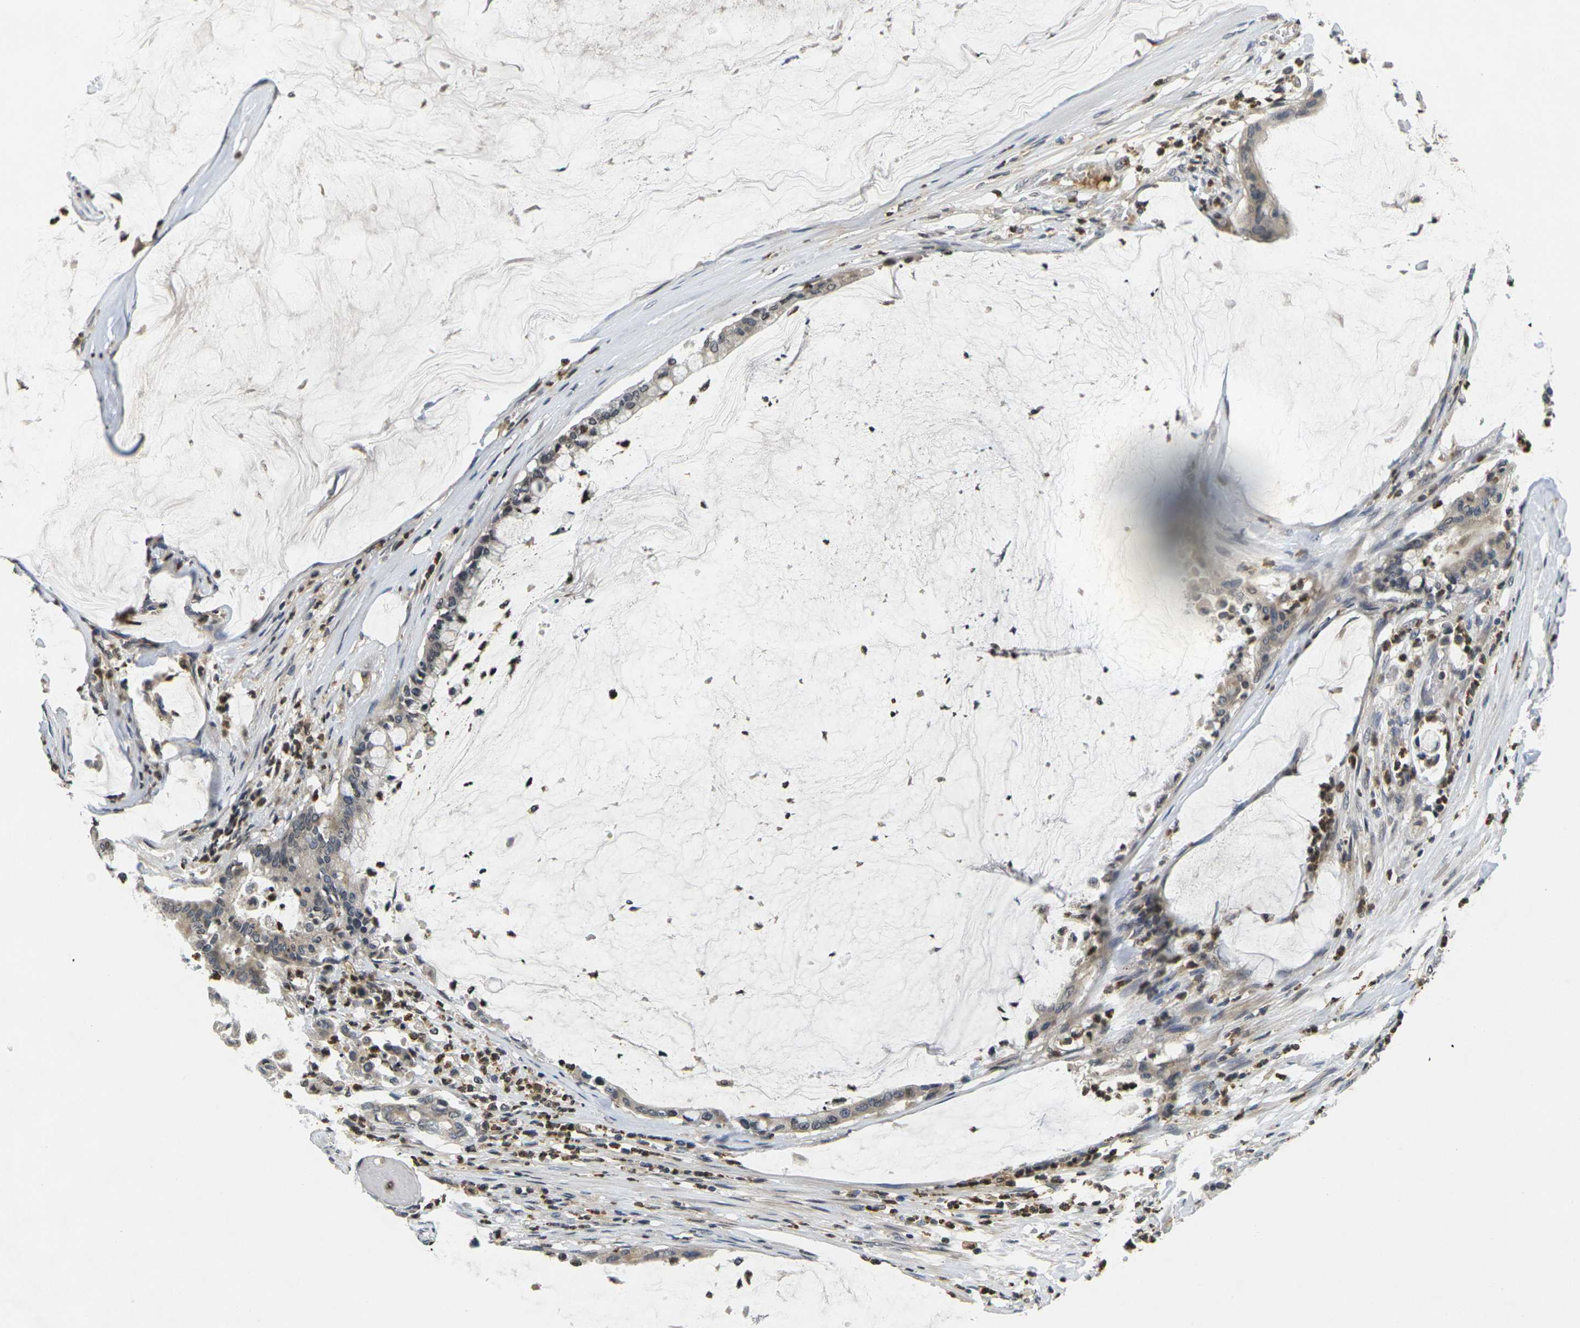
{"staining": {"intensity": "weak", "quantity": ">75%", "location": "cytoplasmic/membranous"}, "tissue": "pancreatic cancer", "cell_type": "Tumor cells", "image_type": "cancer", "snomed": [{"axis": "morphology", "description": "Adenocarcinoma, NOS"}, {"axis": "topography", "description": "Pancreas"}], "caption": "Immunohistochemical staining of pancreatic cancer shows low levels of weak cytoplasmic/membranous positivity in about >75% of tumor cells.", "gene": "C1QC", "patient": {"sex": "male", "age": 41}}